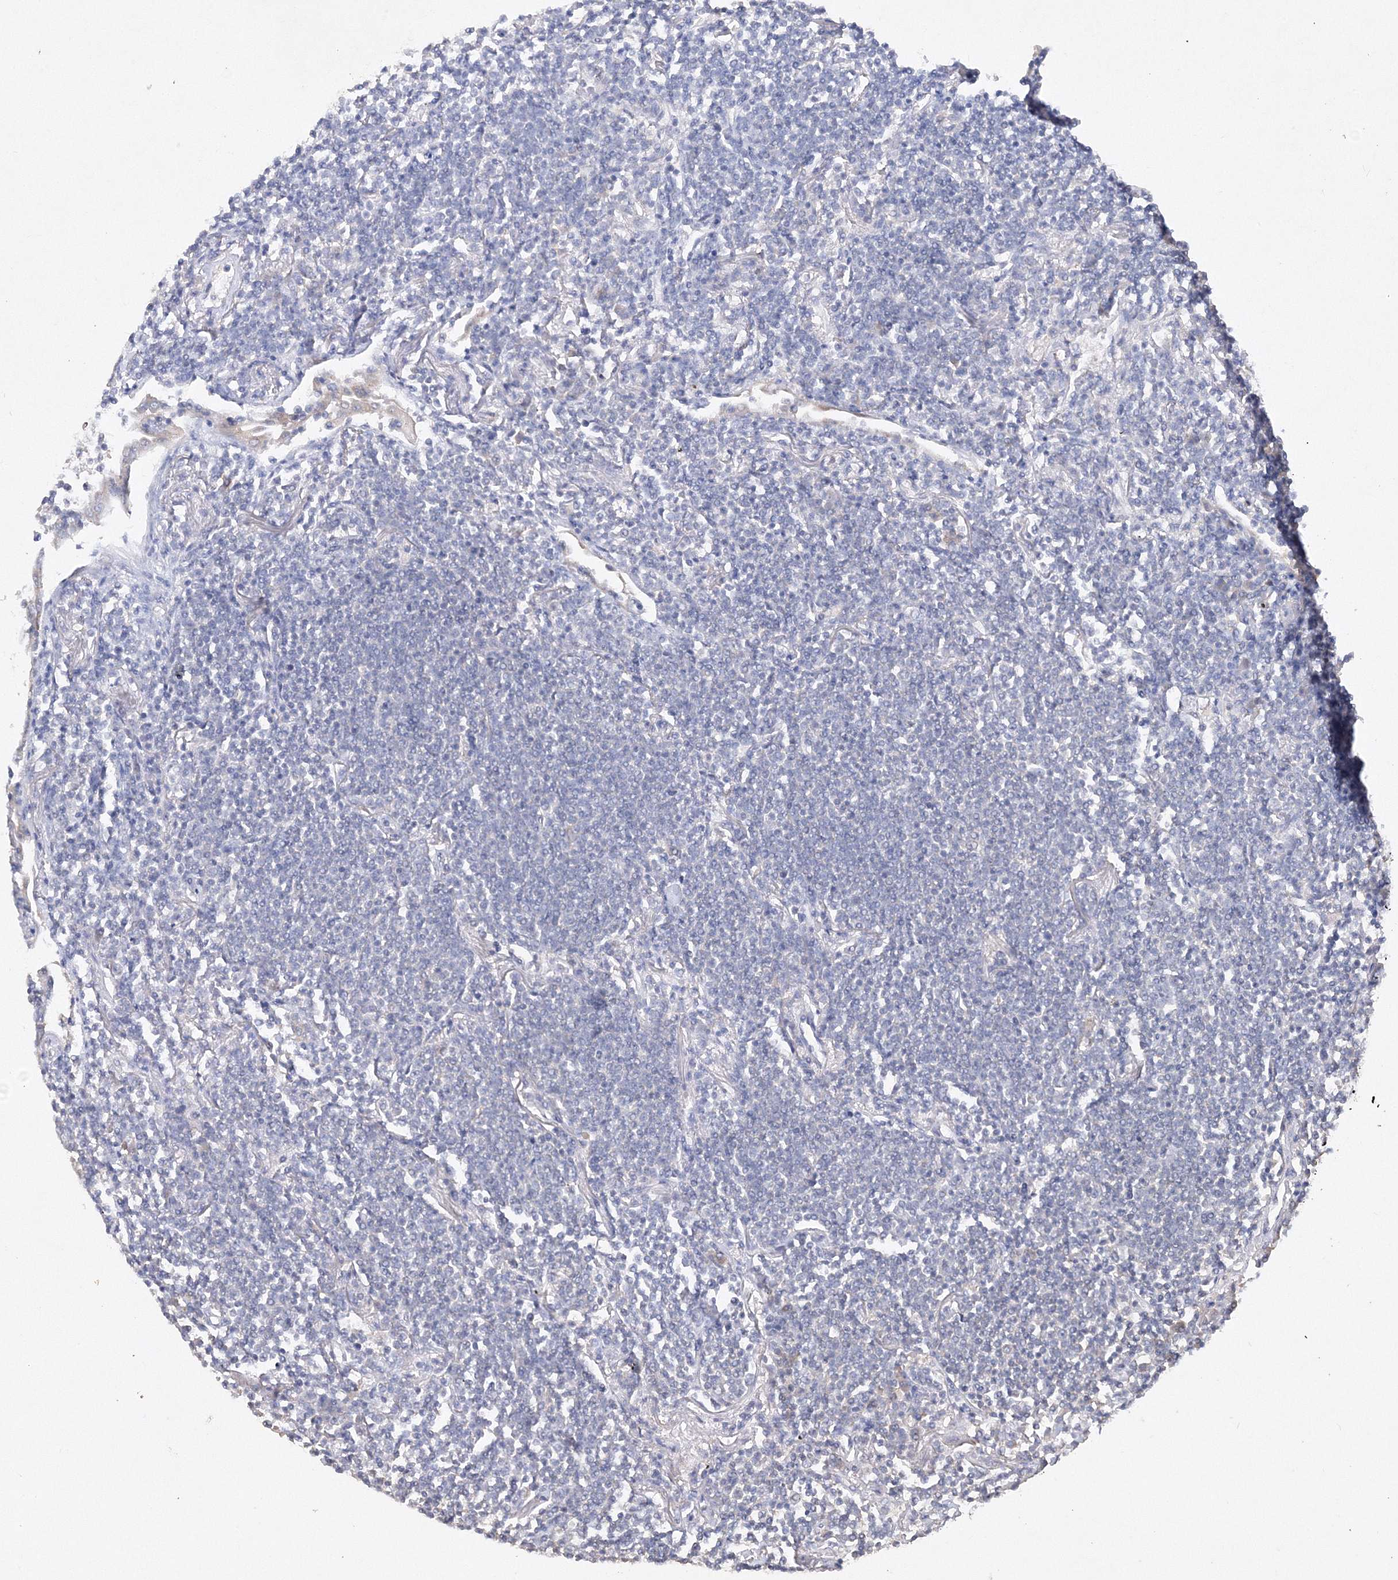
{"staining": {"intensity": "negative", "quantity": "none", "location": "none"}, "tissue": "lymphoma", "cell_type": "Tumor cells", "image_type": "cancer", "snomed": [{"axis": "morphology", "description": "Malignant lymphoma, non-Hodgkin's type, Low grade"}, {"axis": "topography", "description": "Lung"}], "caption": "A photomicrograph of low-grade malignant lymphoma, non-Hodgkin's type stained for a protein demonstrates no brown staining in tumor cells. The staining is performed using DAB (3,3'-diaminobenzidine) brown chromogen with nuclei counter-stained in using hematoxylin.", "gene": "GLS", "patient": {"sex": "female", "age": 71}}